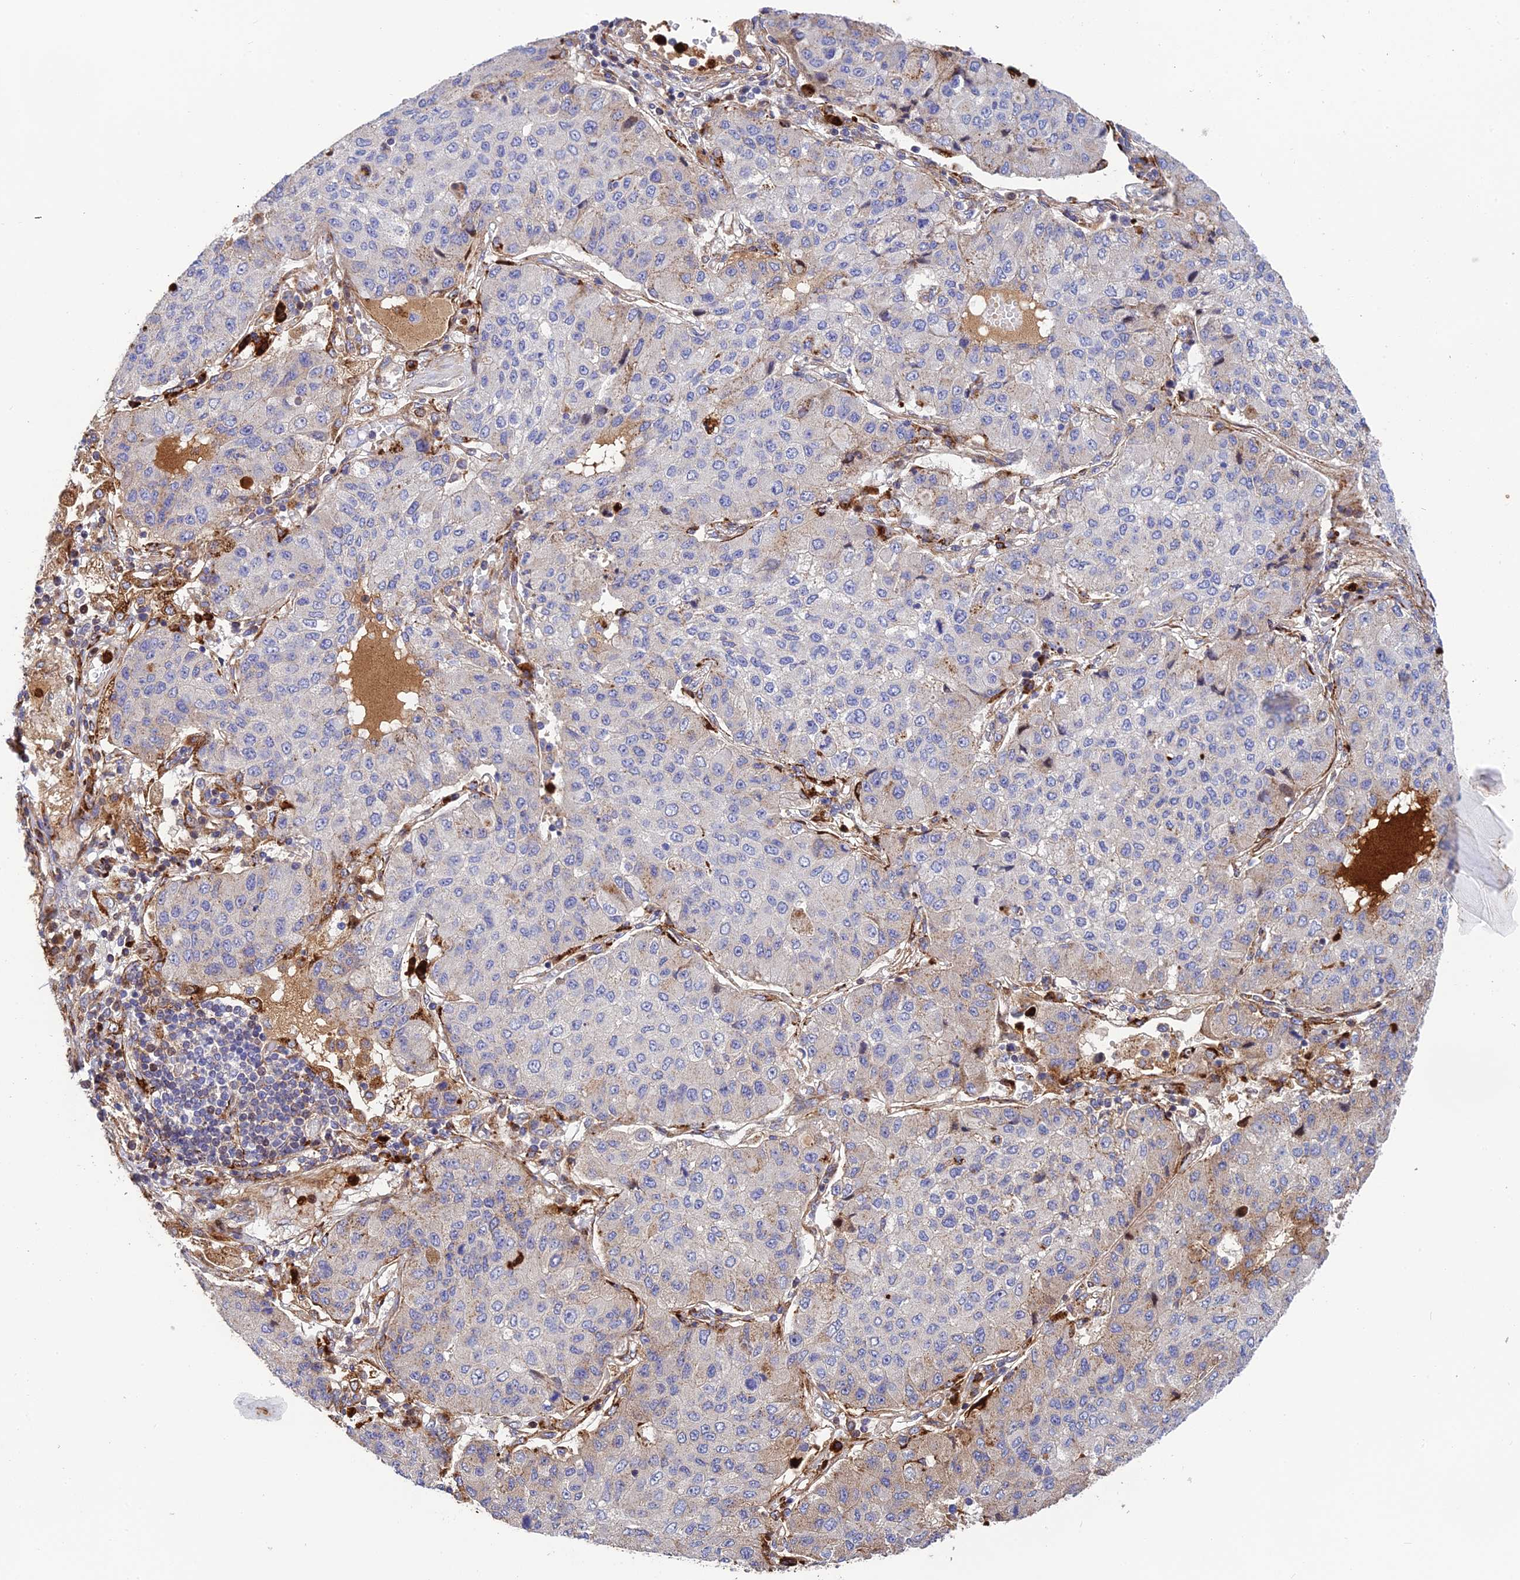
{"staining": {"intensity": "weak", "quantity": "<25%", "location": "cytoplasmic/membranous"}, "tissue": "lung cancer", "cell_type": "Tumor cells", "image_type": "cancer", "snomed": [{"axis": "morphology", "description": "Squamous cell carcinoma, NOS"}, {"axis": "topography", "description": "Lung"}], "caption": "A high-resolution micrograph shows IHC staining of lung squamous cell carcinoma, which shows no significant positivity in tumor cells.", "gene": "CPSF4L", "patient": {"sex": "male", "age": 74}}